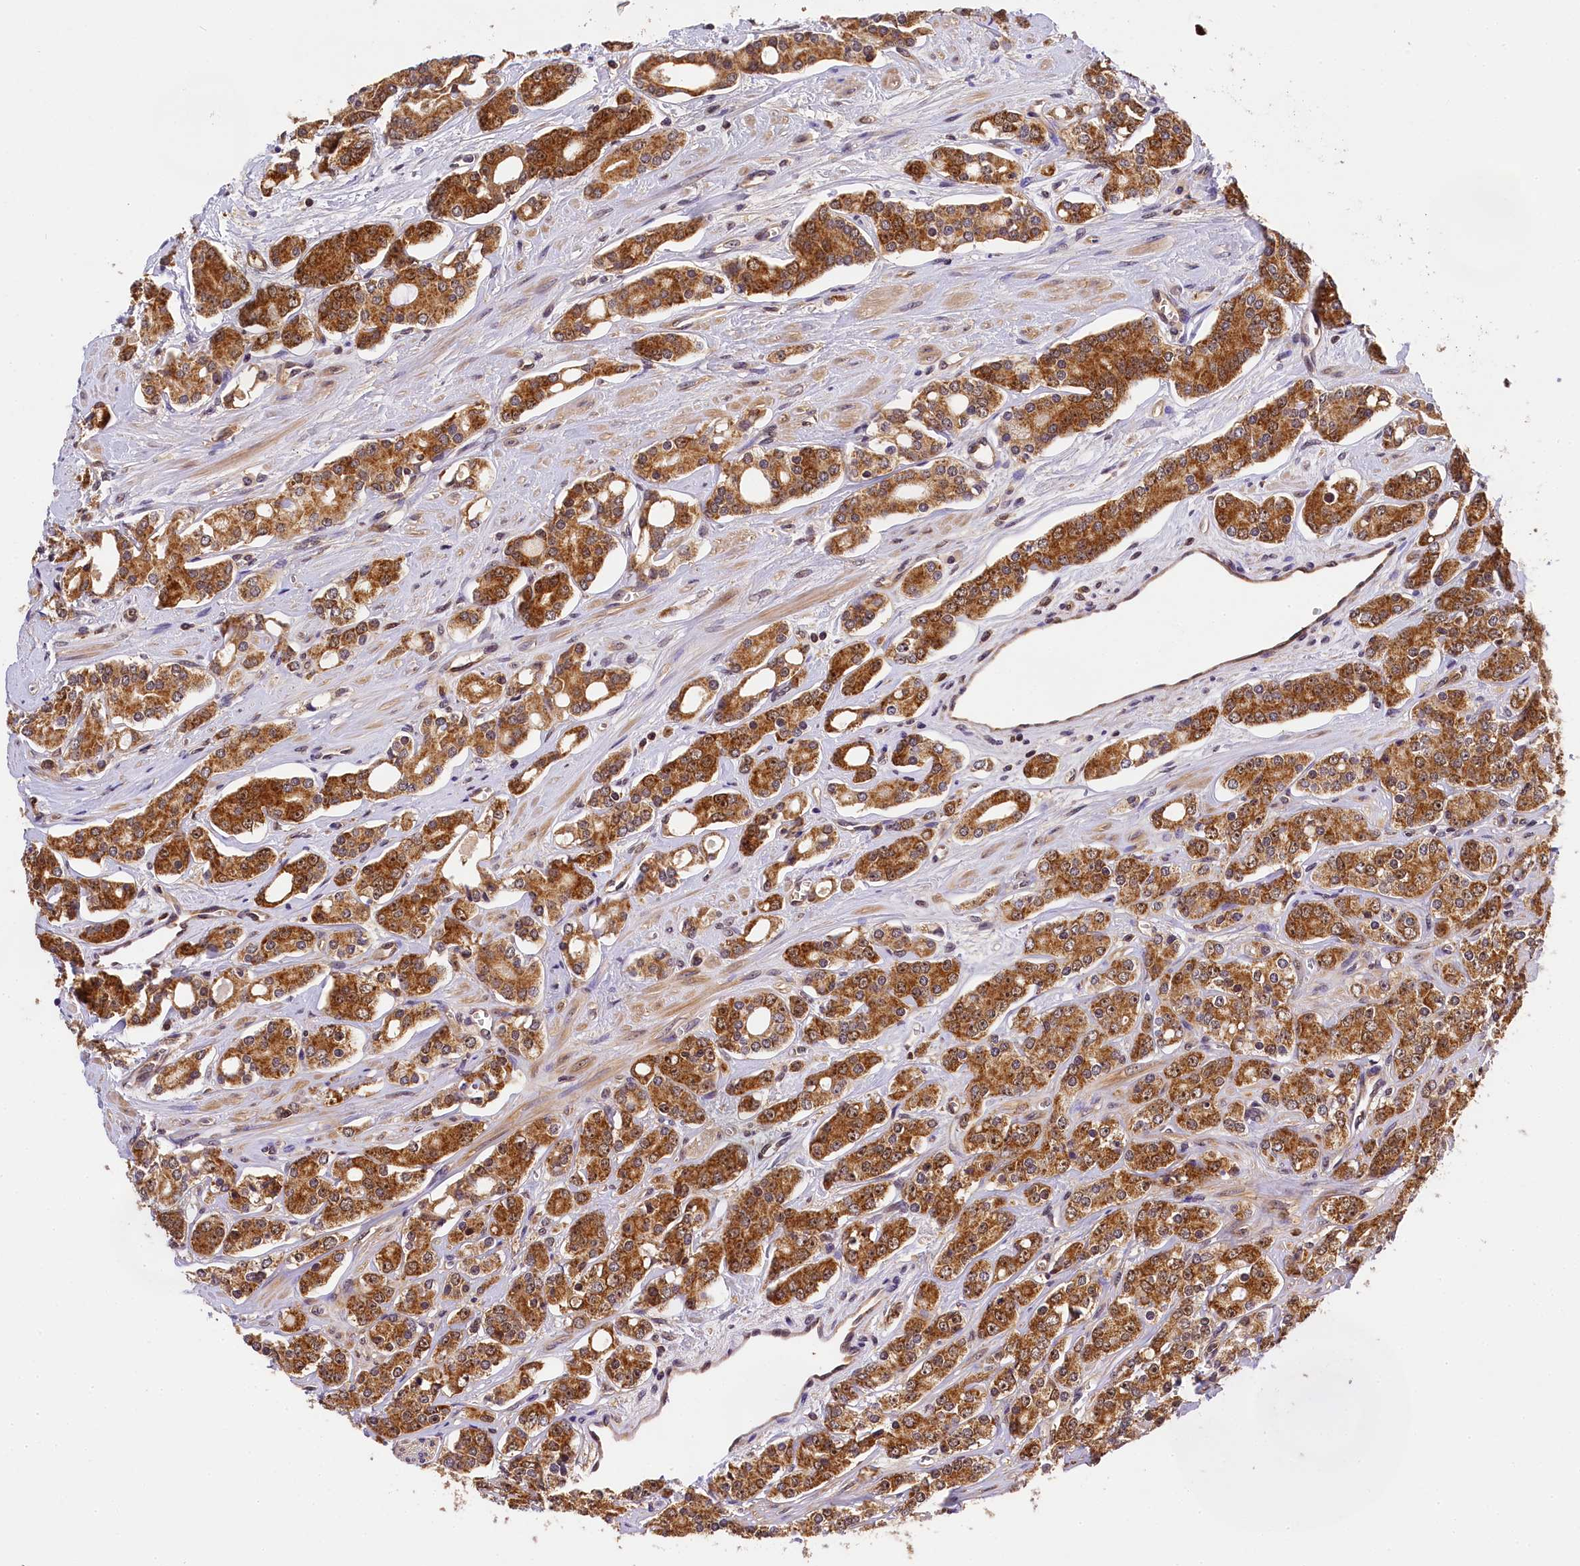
{"staining": {"intensity": "strong", "quantity": ">75%", "location": "cytoplasmic/membranous,nuclear"}, "tissue": "prostate cancer", "cell_type": "Tumor cells", "image_type": "cancer", "snomed": [{"axis": "morphology", "description": "Adenocarcinoma, High grade"}, {"axis": "topography", "description": "Prostate"}], "caption": "Immunohistochemistry (DAB) staining of human adenocarcinoma (high-grade) (prostate) reveals strong cytoplasmic/membranous and nuclear protein expression in about >75% of tumor cells.", "gene": "EIF6", "patient": {"sex": "male", "age": 62}}